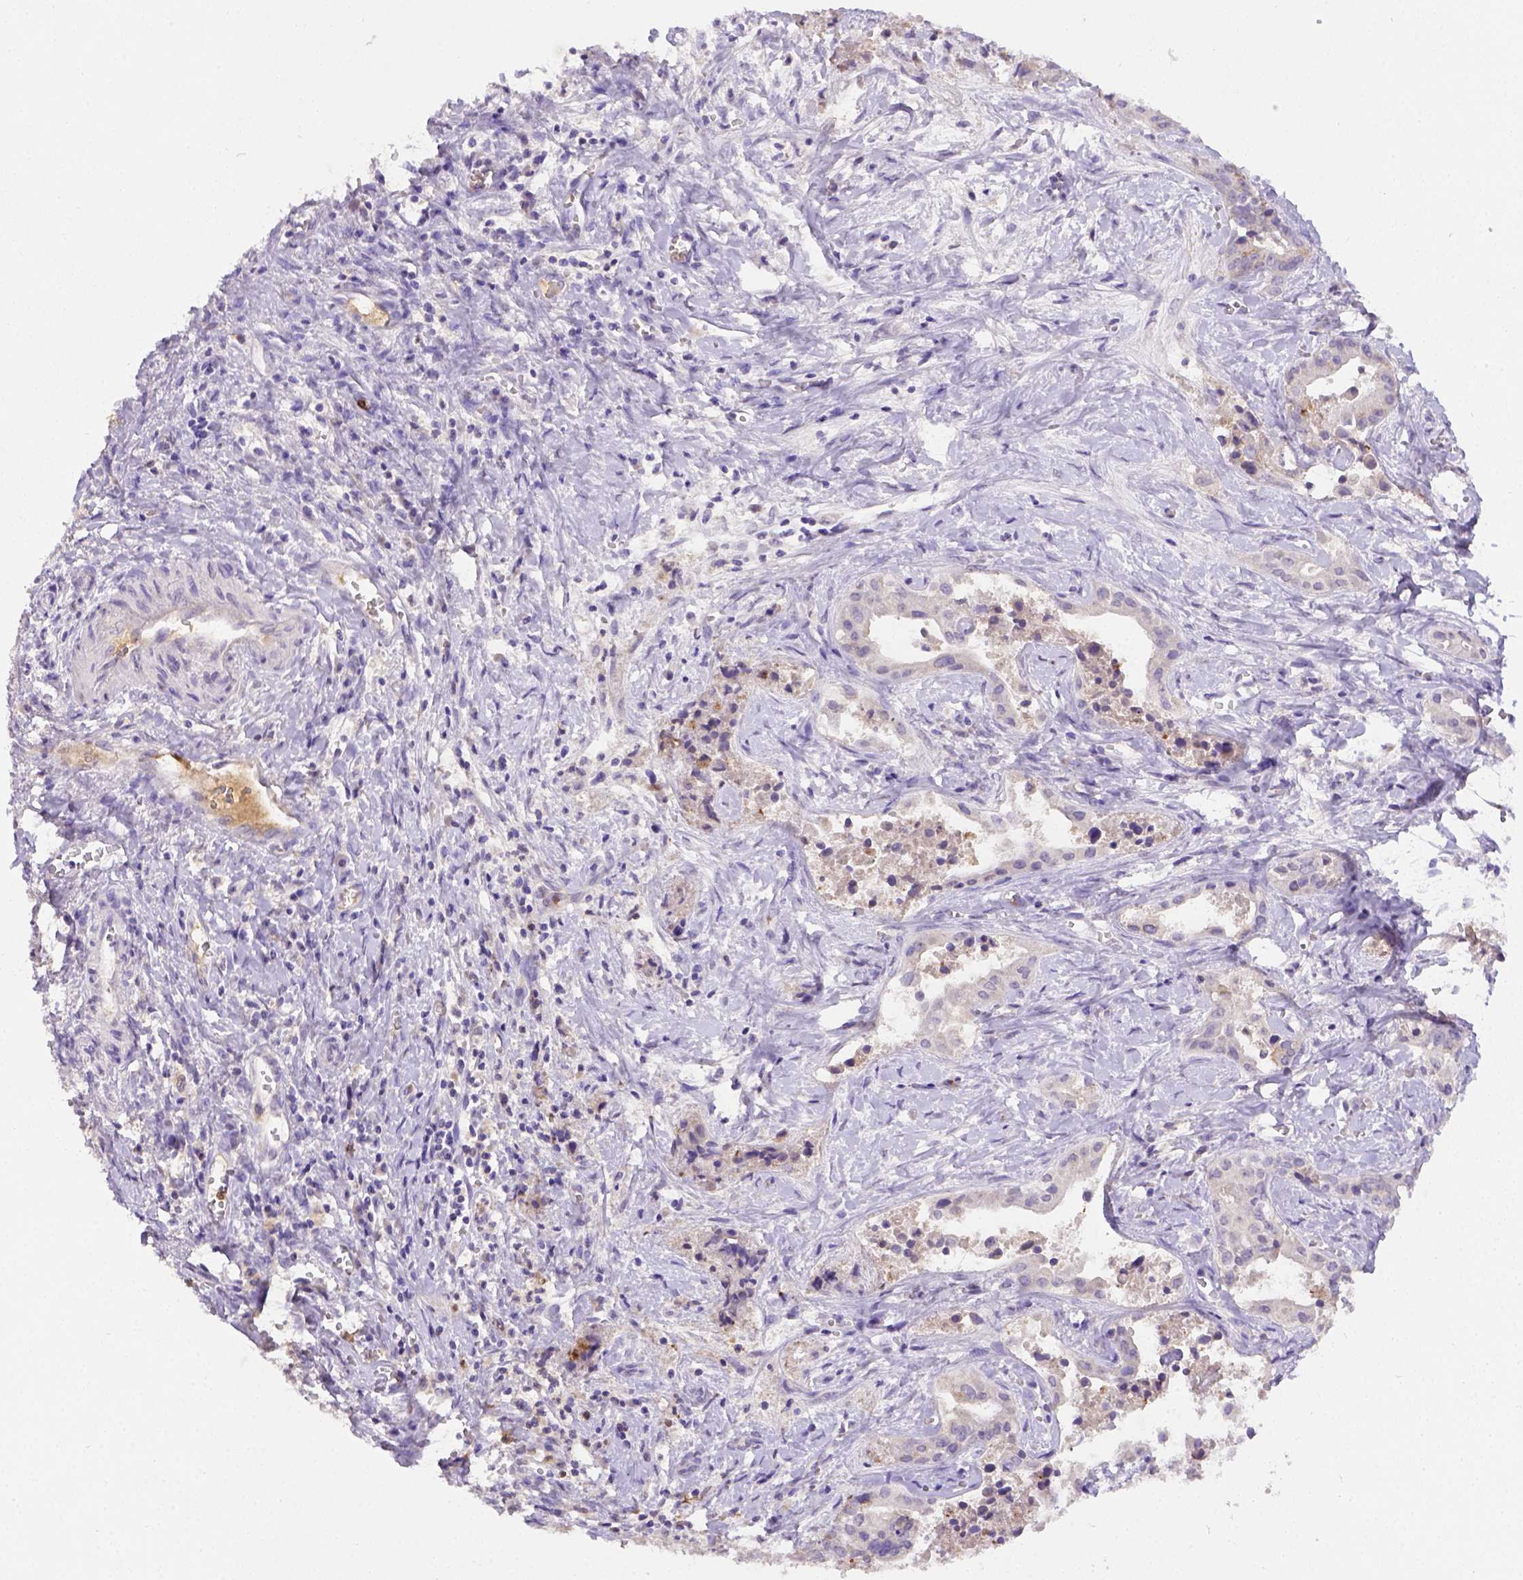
{"staining": {"intensity": "negative", "quantity": "none", "location": "none"}, "tissue": "liver cancer", "cell_type": "Tumor cells", "image_type": "cancer", "snomed": [{"axis": "morphology", "description": "Cholangiocarcinoma"}, {"axis": "topography", "description": "Liver"}], "caption": "Immunohistochemical staining of cholangiocarcinoma (liver) displays no significant positivity in tumor cells.", "gene": "B3GAT1", "patient": {"sex": "female", "age": 65}}